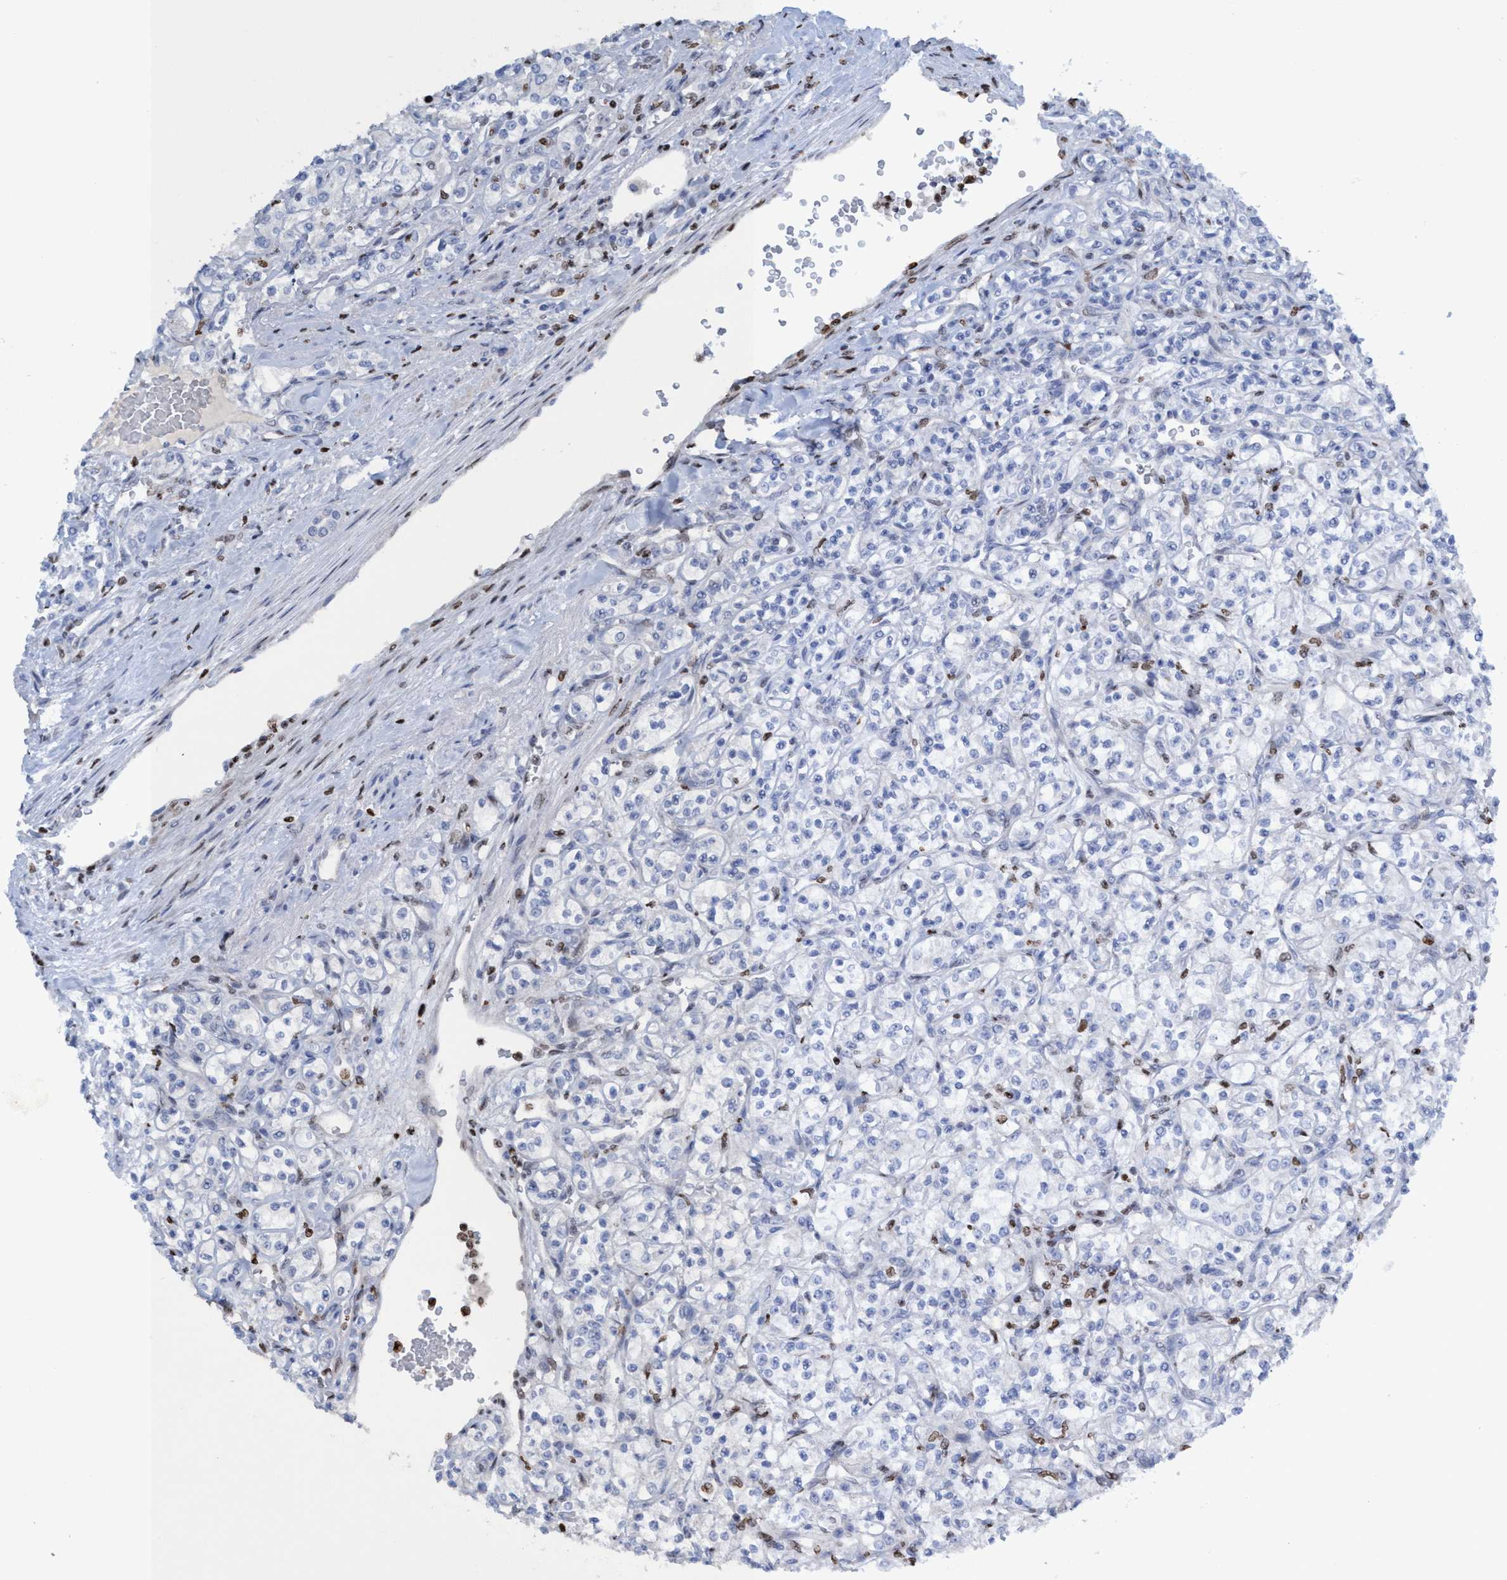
{"staining": {"intensity": "negative", "quantity": "none", "location": "none"}, "tissue": "renal cancer", "cell_type": "Tumor cells", "image_type": "cancer", "snomed": [{"axis": "morphology", "description": "Adenocarcinoma, NOS"}, {"axis": "topography", "description": "Kidney"}], "caption": "IHC photomicrograph of neoplastic tissue: adenocarcinoma (renal) stained with DAB (3,3'-diaminobenzidine) exhibits no significant protein expression in tumor cells.", "gene": "CBX2", "patient": {"sex": "male", "age": 77}}